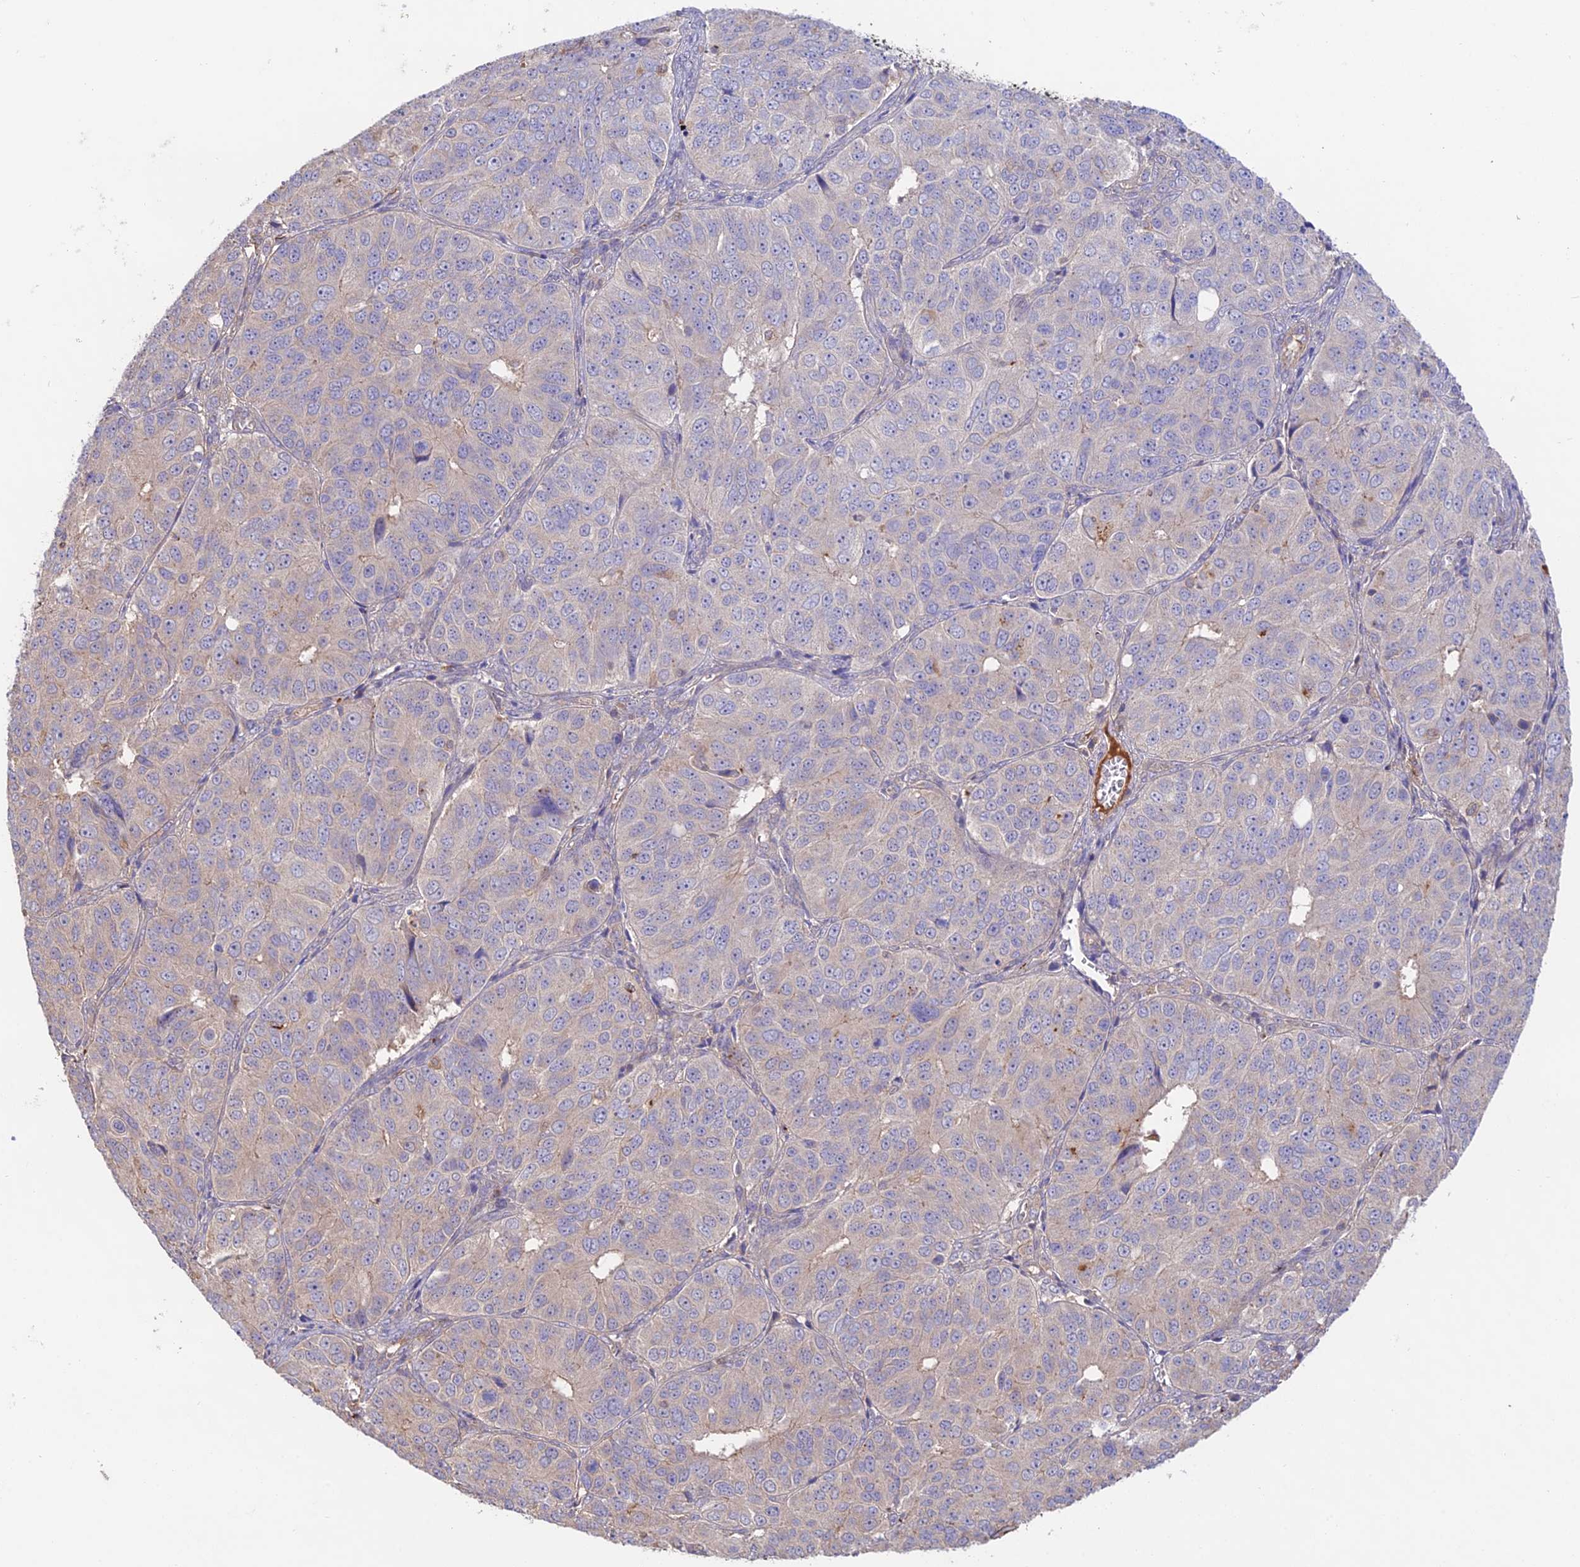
{"staining": {"intensity": "weak", "quantity": "<25%", "location": "cytoplasmic/membranous"}, "tissue": "ovarian cancer", "cell_type": "Tumor cells", "image_type": "cancer", "snomed": [{"axis": "morphology", "description": "Carcinoma, endometroid"}, {"axis": "topography", "description": "Ovary"}], "caption": "DAB immunohistochemical staining of ovarian cancer (endometroid carcinoma) displays no significant staining in tumor cells. (Stains: DAB (3,3'-diaminobenzidine) IHC with hematoxylin counter stain, Microscopy: brightfield microscopy at high magnification).", "gene": "CLCF1", "patient": {"sex": "female", "age": 51}}